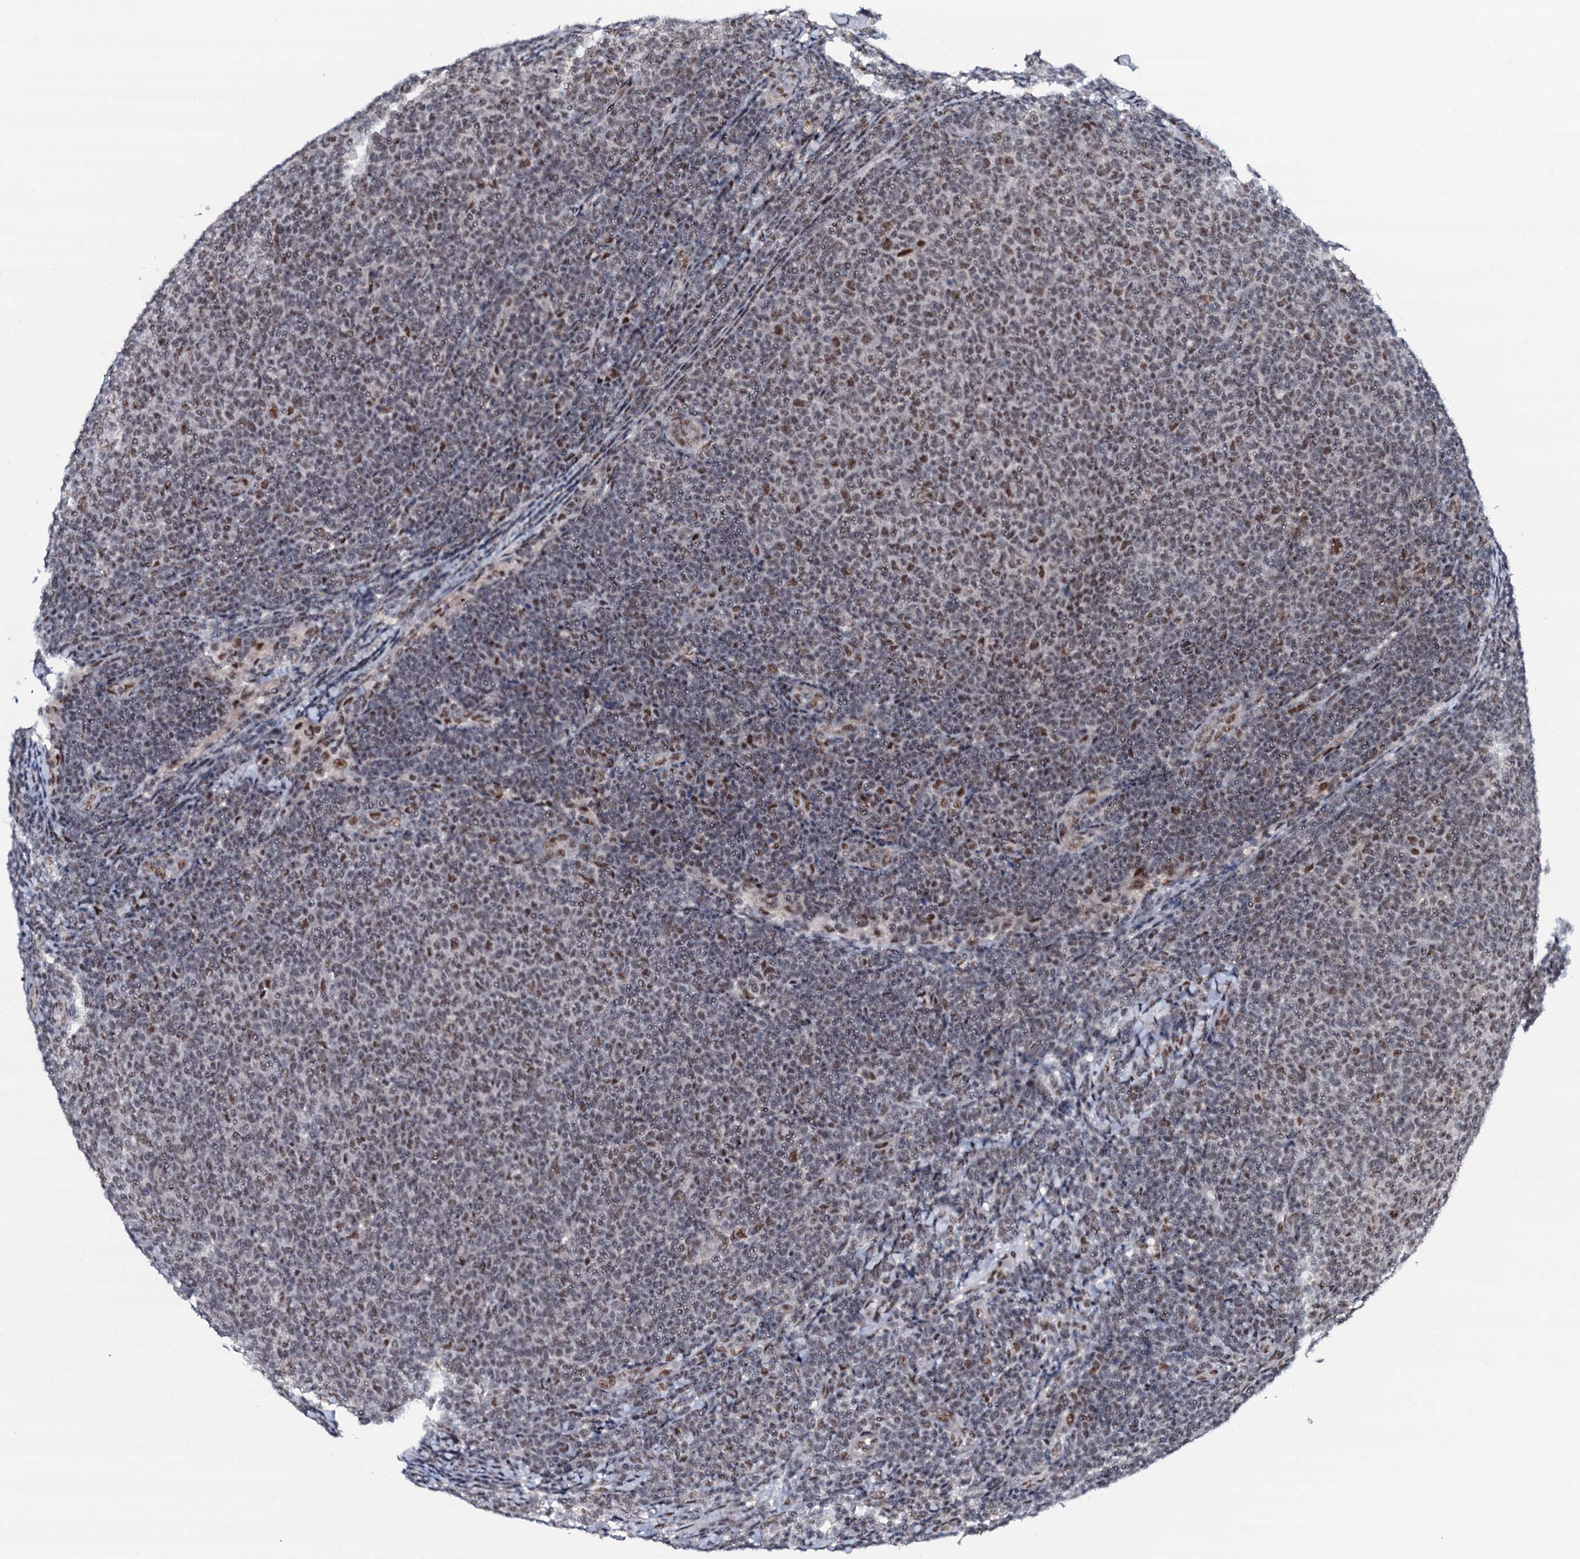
{"staining": {"intensity": "moderate", "quantity": "<25%", "location": "nuclear"}, "tissue": "lymphoma", "cell_type": "Tumor cells", "image_type": "cancer", "snomed": [{"axis": "morphology", "description": "Malignant lymphoma, non-Hodgkin's type, Low grade"}, {"axis": "topography", "description": "Lymph node"}], "caption": "Low-grade malignant lymphoma, non-Hodgkin's type tissue reveals moderate nuclear expression in approximately <25% of tumor cells (Stains: DAB in brown, nuclei in blue, Microscopy: brightfield microscopy at high magnification).", "gene": "PRPF18", "patient": {"sex": "male", "age": 66}}